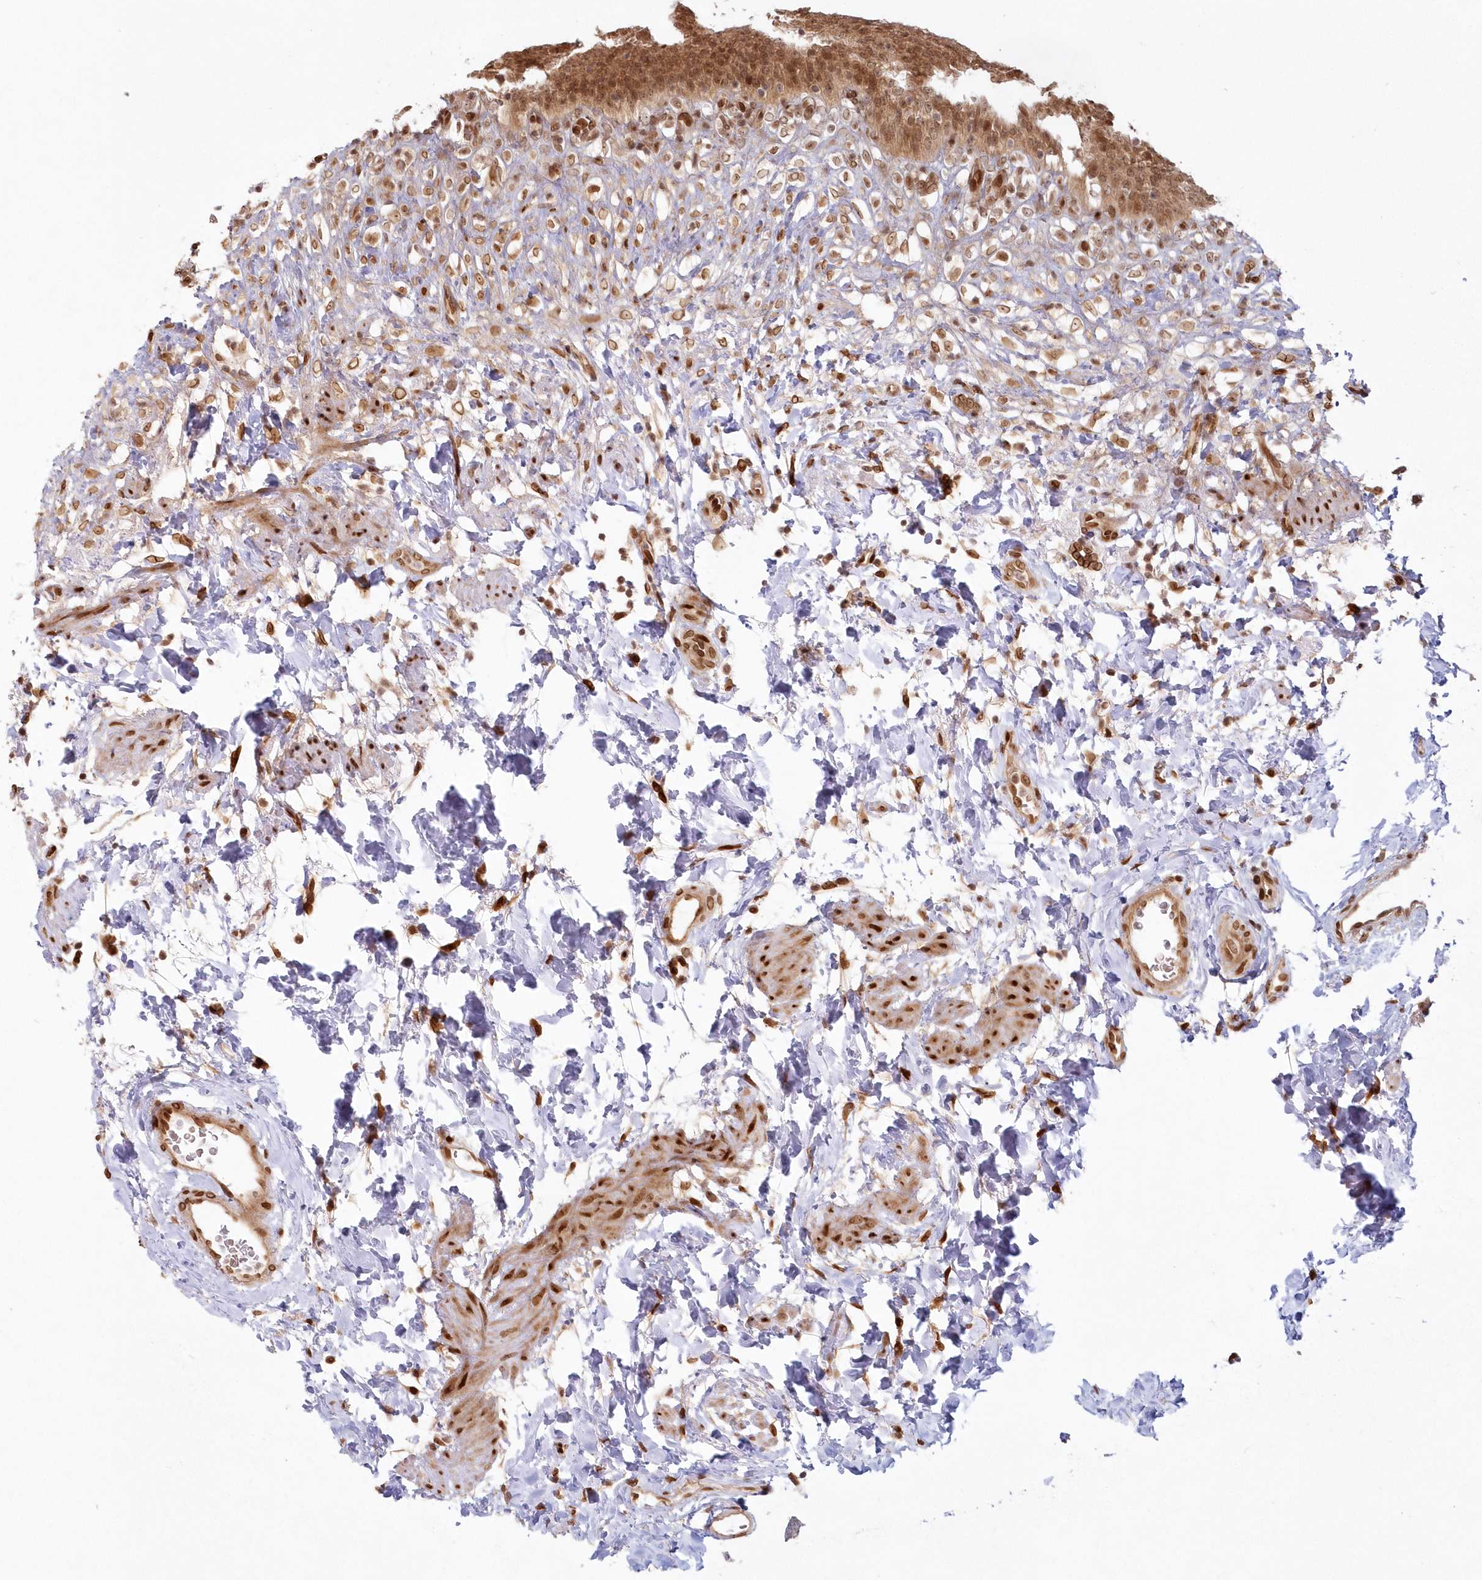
{"staining": {"intensity": "strong", "quantity": ">75%", "location": "cytoplasmic/membranous,nuclear"}, "tissue": "urinary bladder", "cell_type": "Urothelial cells", "image_type": "normal", "snomed": [{"axis": "morphology", "description": "Normal tissue, NOS"}, {"axis": "topography", "description": "Urinary bladder"}], "caption": "Protein analysis of benign urinary bladder demonstrates strong cytoplasmic/membranous,nuclear expression in approximately >75% of urothelial cells. (IHC, brightfield microscopy, high magnification).", "gene": "TOGARAM2", "patient": {"sex": "female", "age": 79}}